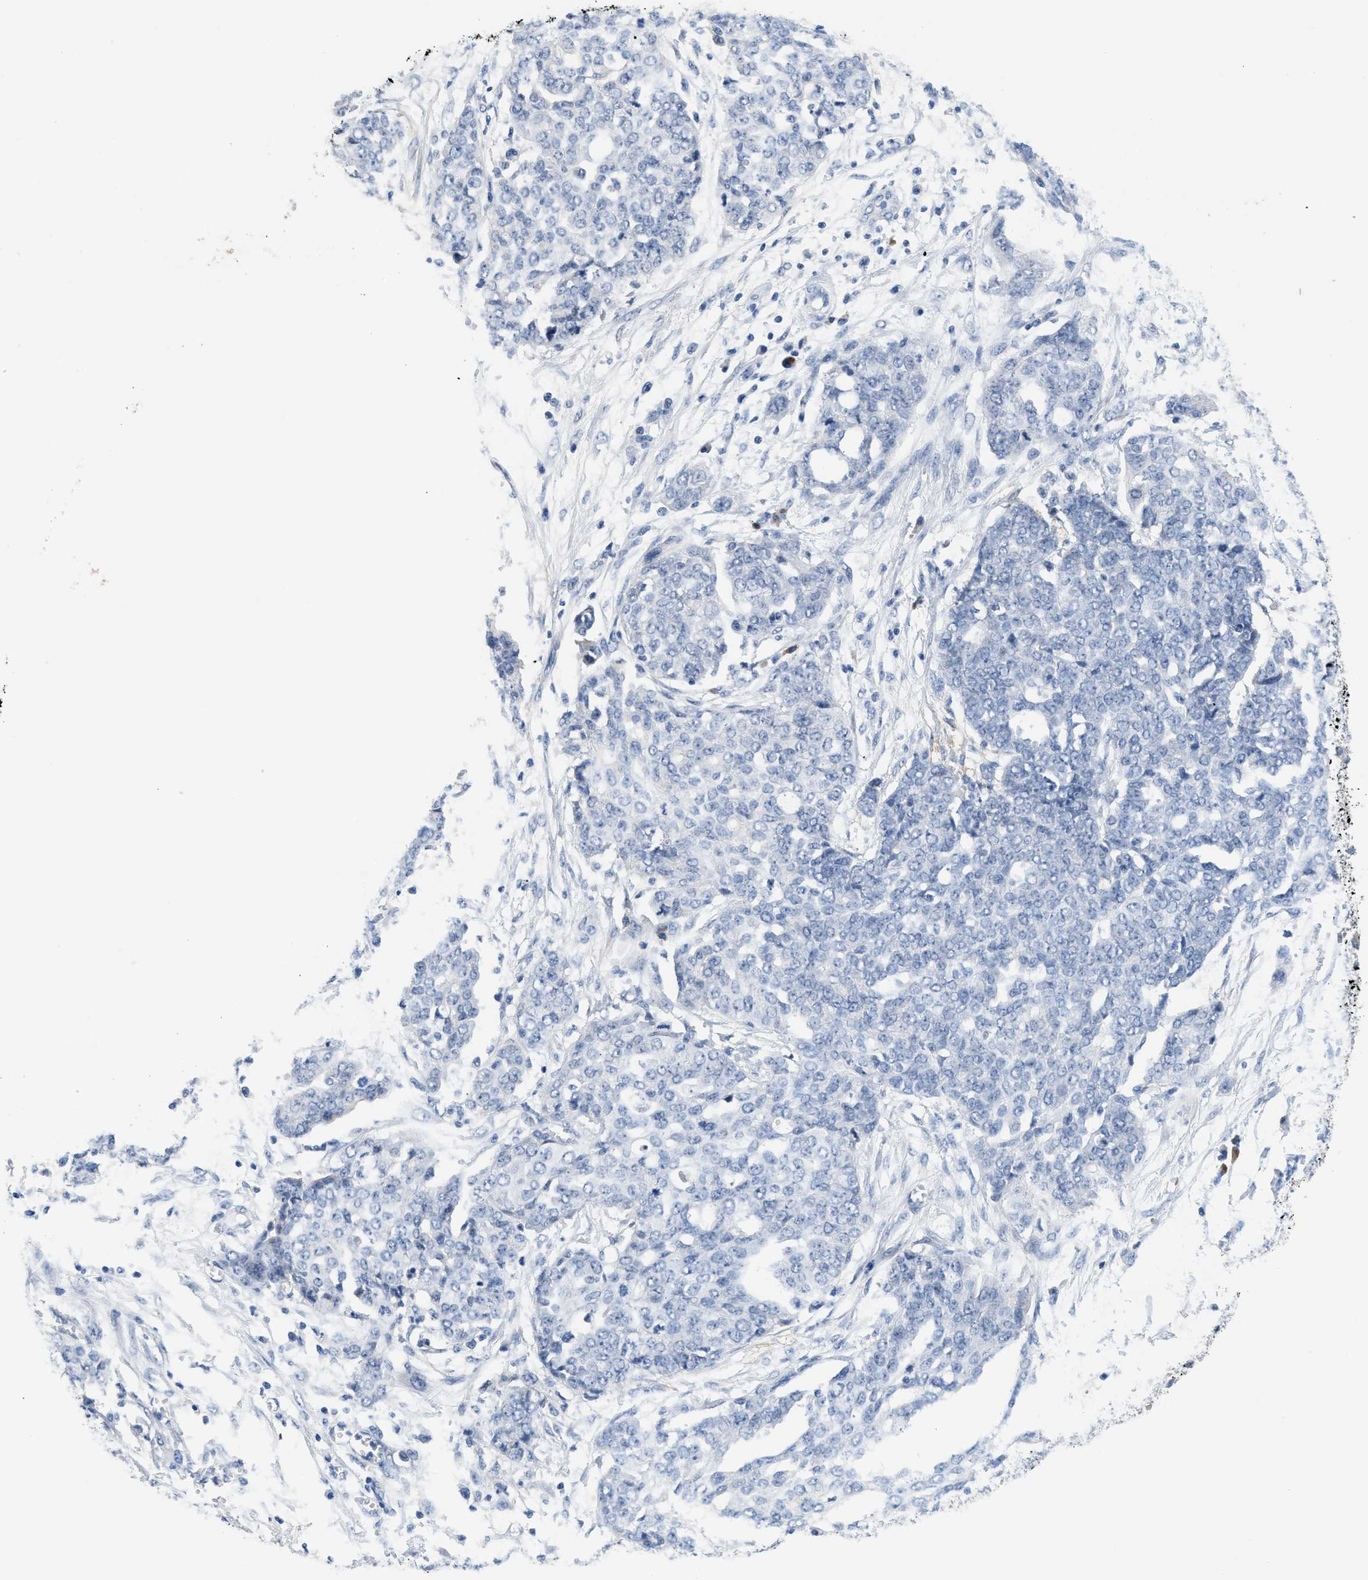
{"staining": {"intensity": "negative", "quantity": "none", "location": "none"}, "tissue": "ovarian cancer", "cell_type": "Tumor cells", "image_type": "cancer", "snomed": [{"axis": "morphology", "description": "Cystadenocarcinoma, serous, NOS"}, {"axis": "topography", "description": "Soft tissue"}, {"axis": "topography", "description": "Ovary"}], "caption": "IHC image of neoplastic tissue: serous cystadenocarcinoma (ovarian) stained with DAB demonstrates no significant protein staining in tumor cells. (Stains: DAB immunohistochemistry with hematoxylin counter stain, Microscopy: brightfield microscopy at high magnification).", "gene": "OR9K2", "patient": {"sex": "female", "age": 57}}